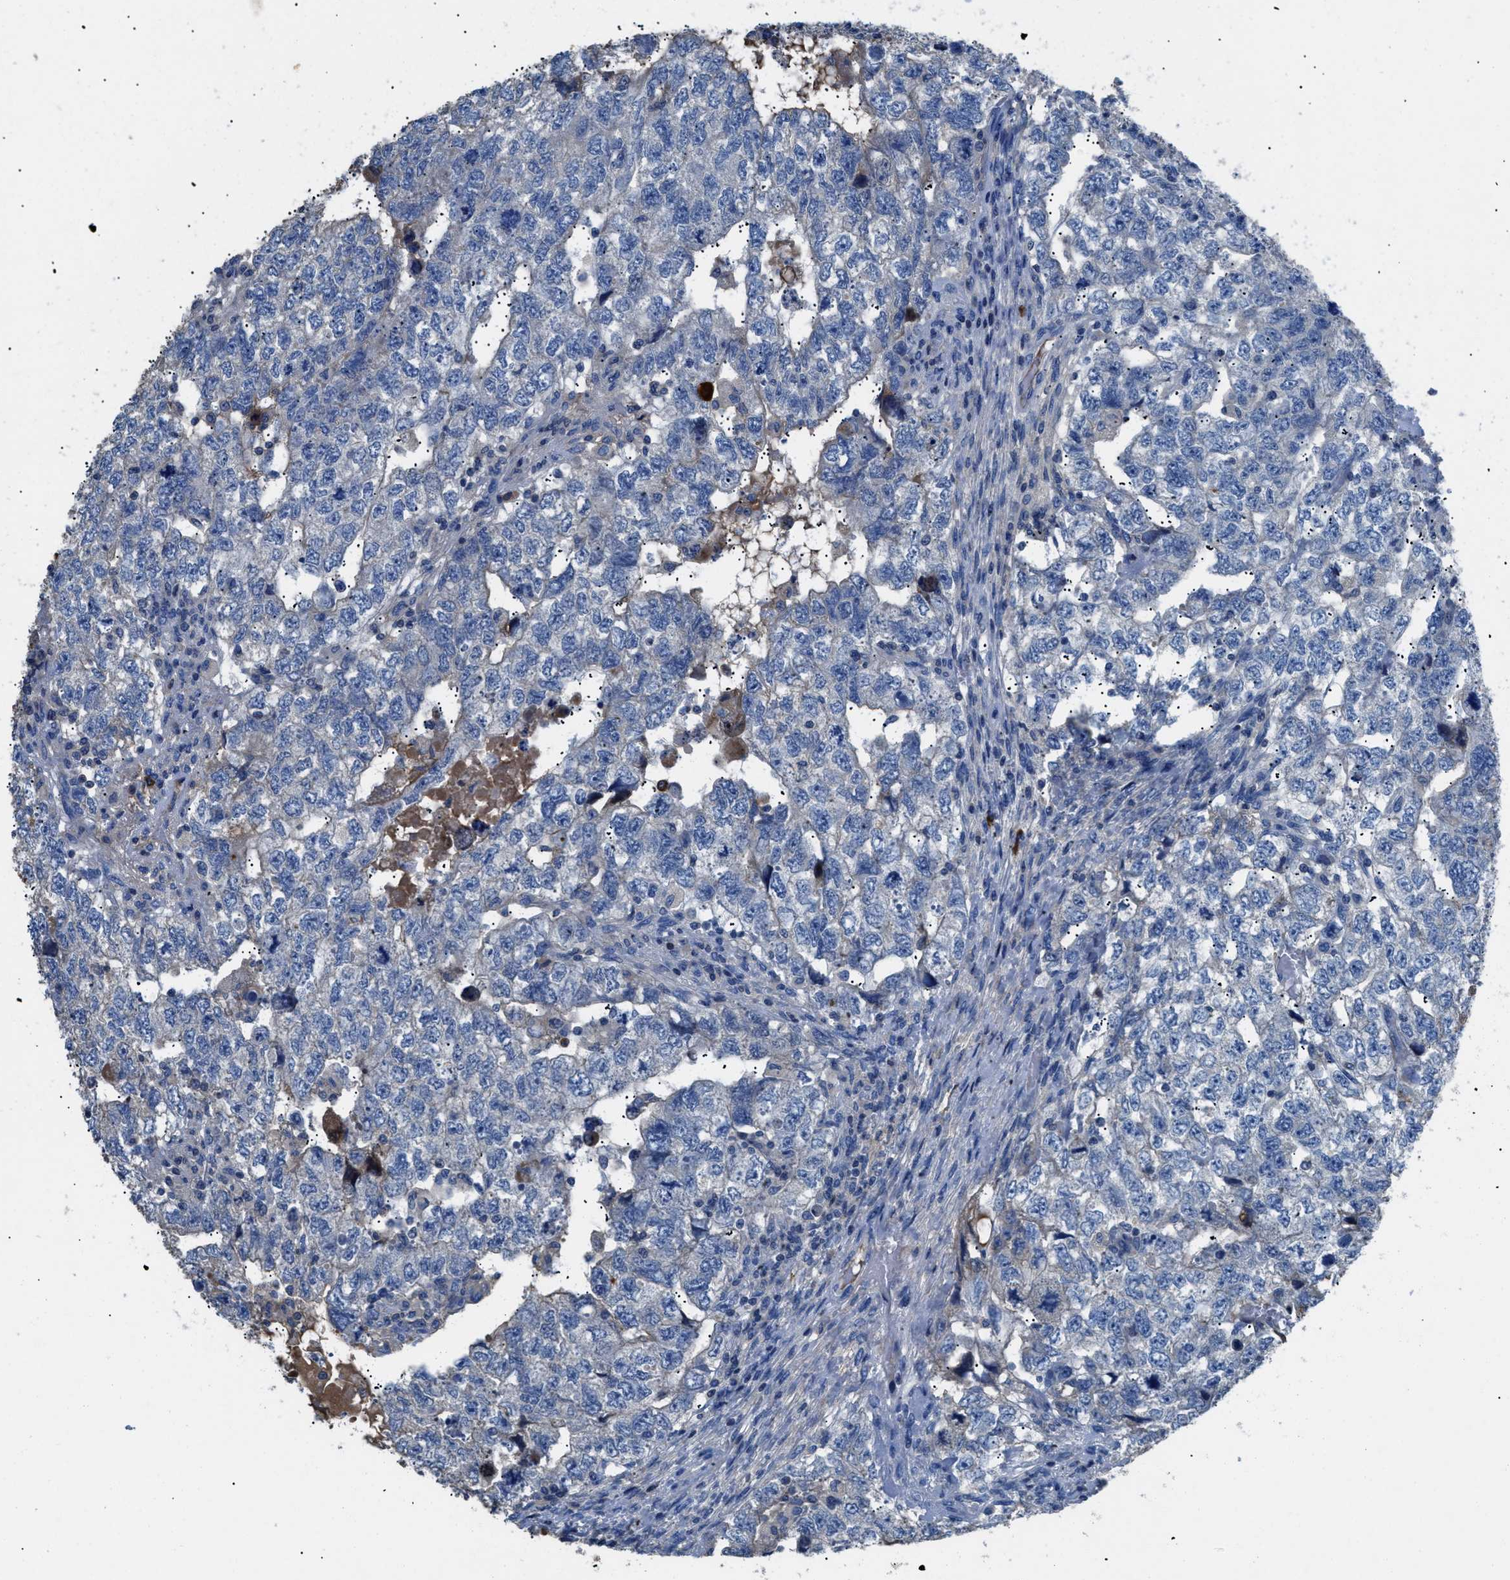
{"staining": {"intensity": "negative", "quantity": "none", "location": "none"}, "tissue": "testis cancer", "cell_type": "Tumor cells", "image_type": "cancer", "snomed": [{"axis": "morphology", "description": "Carcinoma, Embryonal, NOS"}, {"axis": "topography", "description": "Testis"}], "caption": "Immunohistochemistry image of neoplastic tissue: human testis cancer (embryonal carcinoma) stained with DAB exhibits no significant protein positivity in tumor cells.", "gene": "SGCZ", "patient": {"sex": "male", "age": 36}}